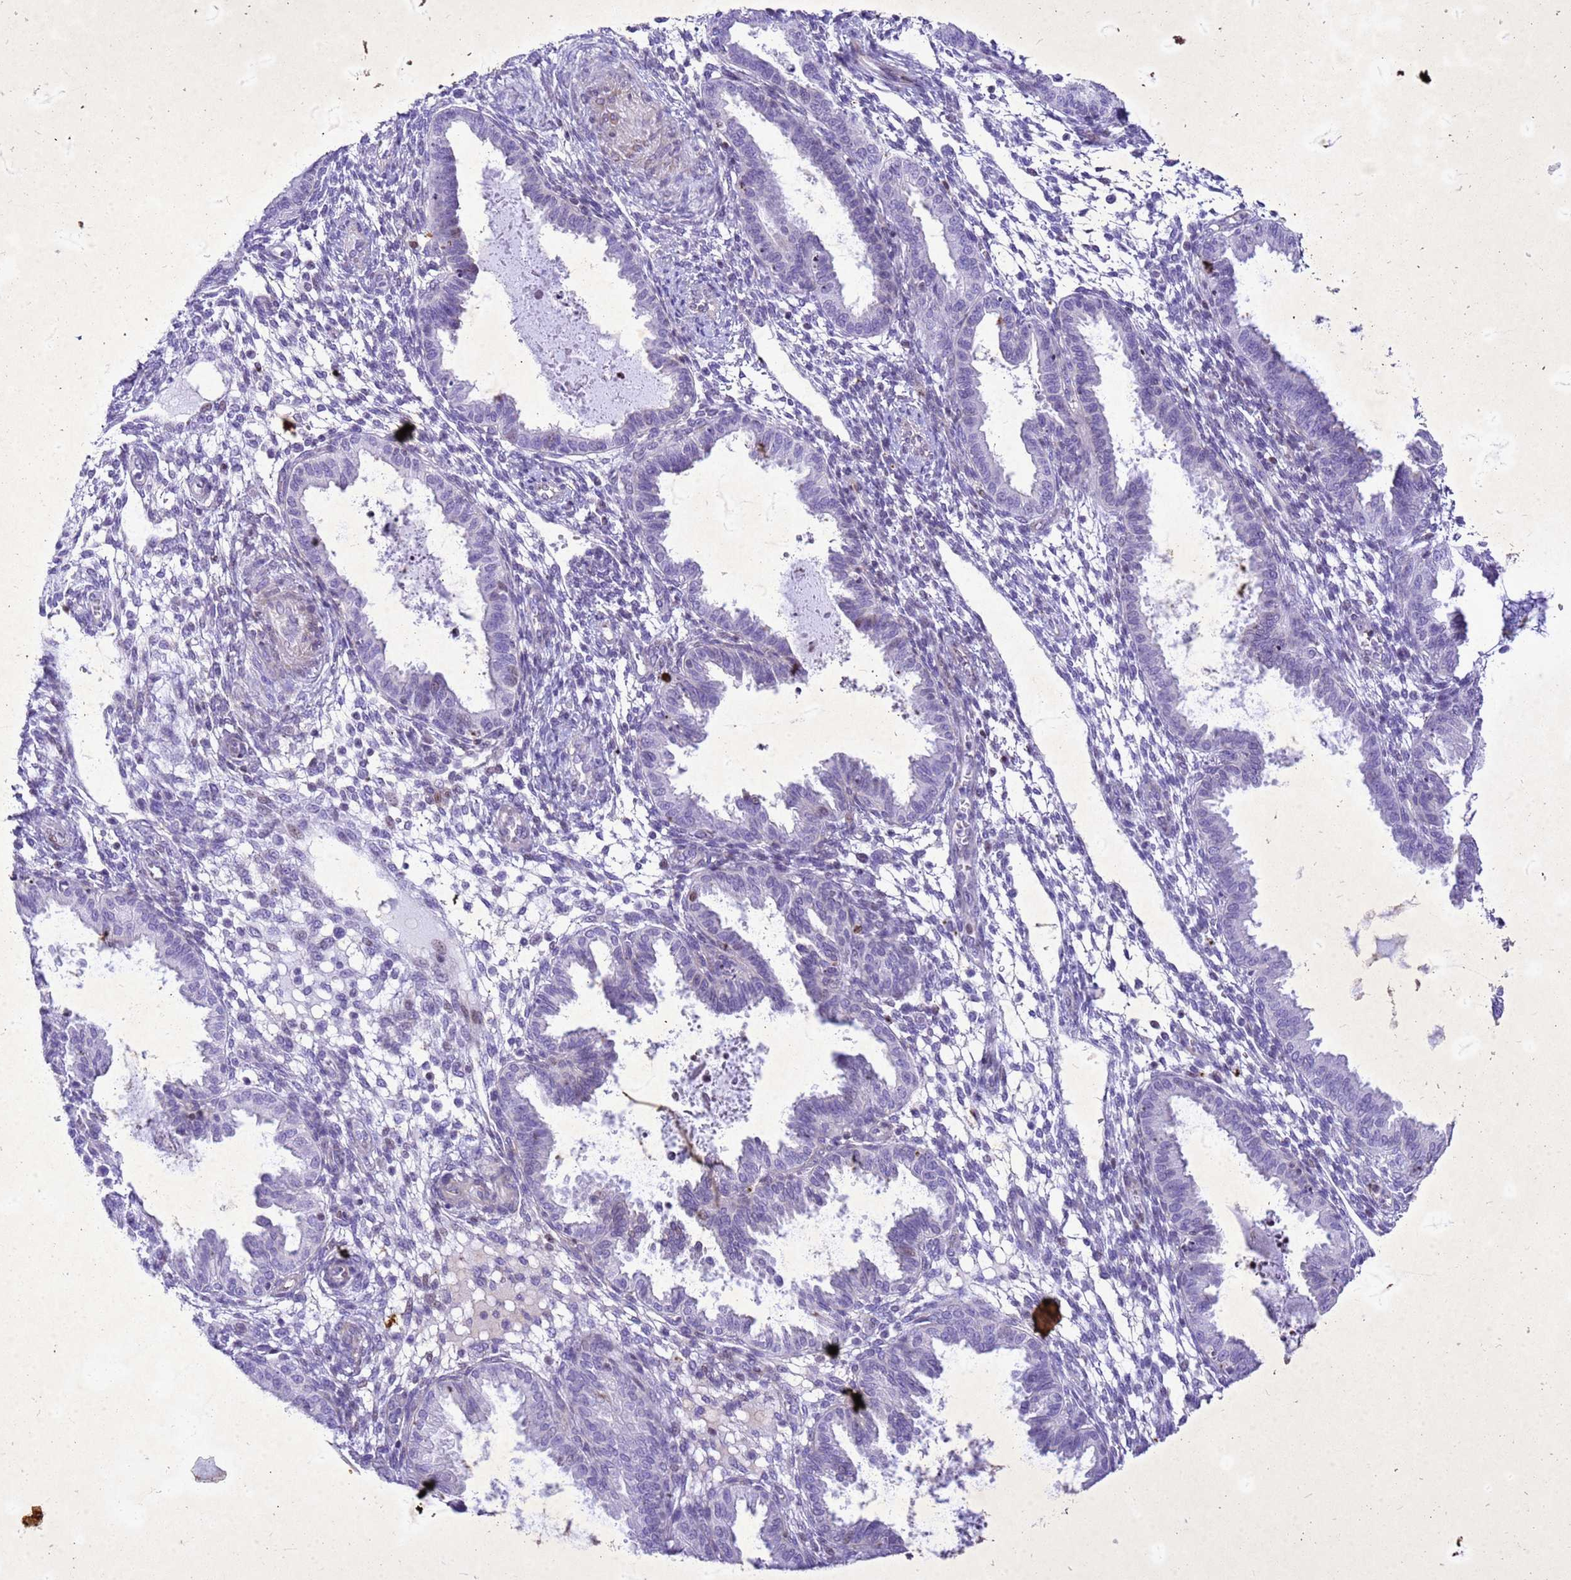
{"staining": {"intensity": "negative", "quantity": "none", "location": "none"}, "tissue": "endometrium", "cell_type": "Cells in endometrial stroma", "image_type": "normal", "snomed": [{"axis": "morphology", "description": "Normal tissue, NOS"}, {"axis": "topography", "description": "Endometrium"}], "caption": "This is a image of immunohistochemistry staining of unremarkable endometrium, which shows no positivity in cells in endometrial stroma. (Immunohistochemistry (ihc), brightfield microscopy, high magnification).", "gene": "COPS9", "patient": {"sex": "female", "age": 33}}